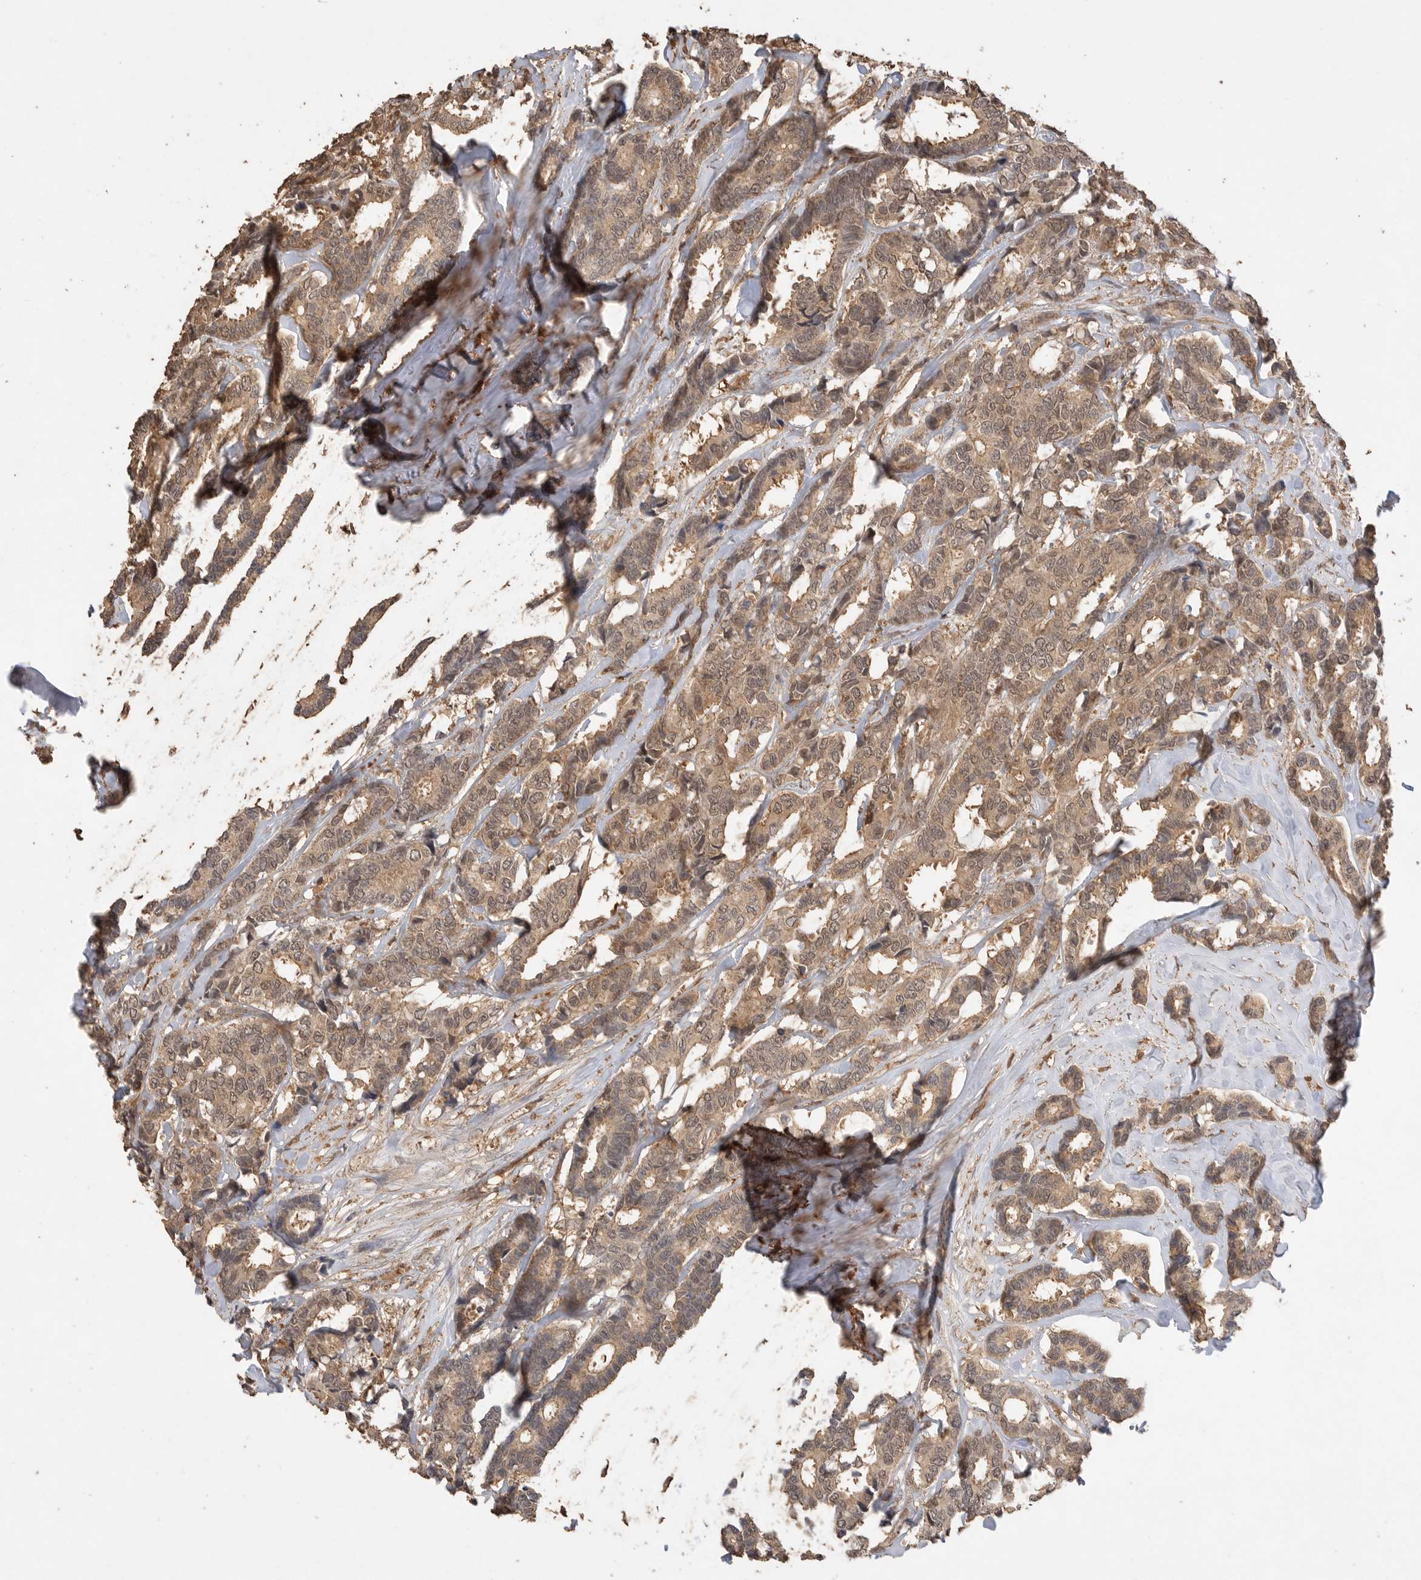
{"staining": {"intensity": "weak", "quantity": ">75%", "location": "cytoplasmic/membranous,nuclear"}, "tissue": "breast cancer", "cell_type": "Tumor cells", "image_type": "cancer", "snomed": [{"axis": "morphology", "description": "Duct carcinoma"}, {"axis": "topography", "description": "Breast"}], "caption": "Protein expression analysis of breast cancer reveals weak cytoplasmic/membranous and nuclear expression in about >75% of tumor cells.", "gene": "MAP2K1", "patient": {"sex": "female", "age": 87}}